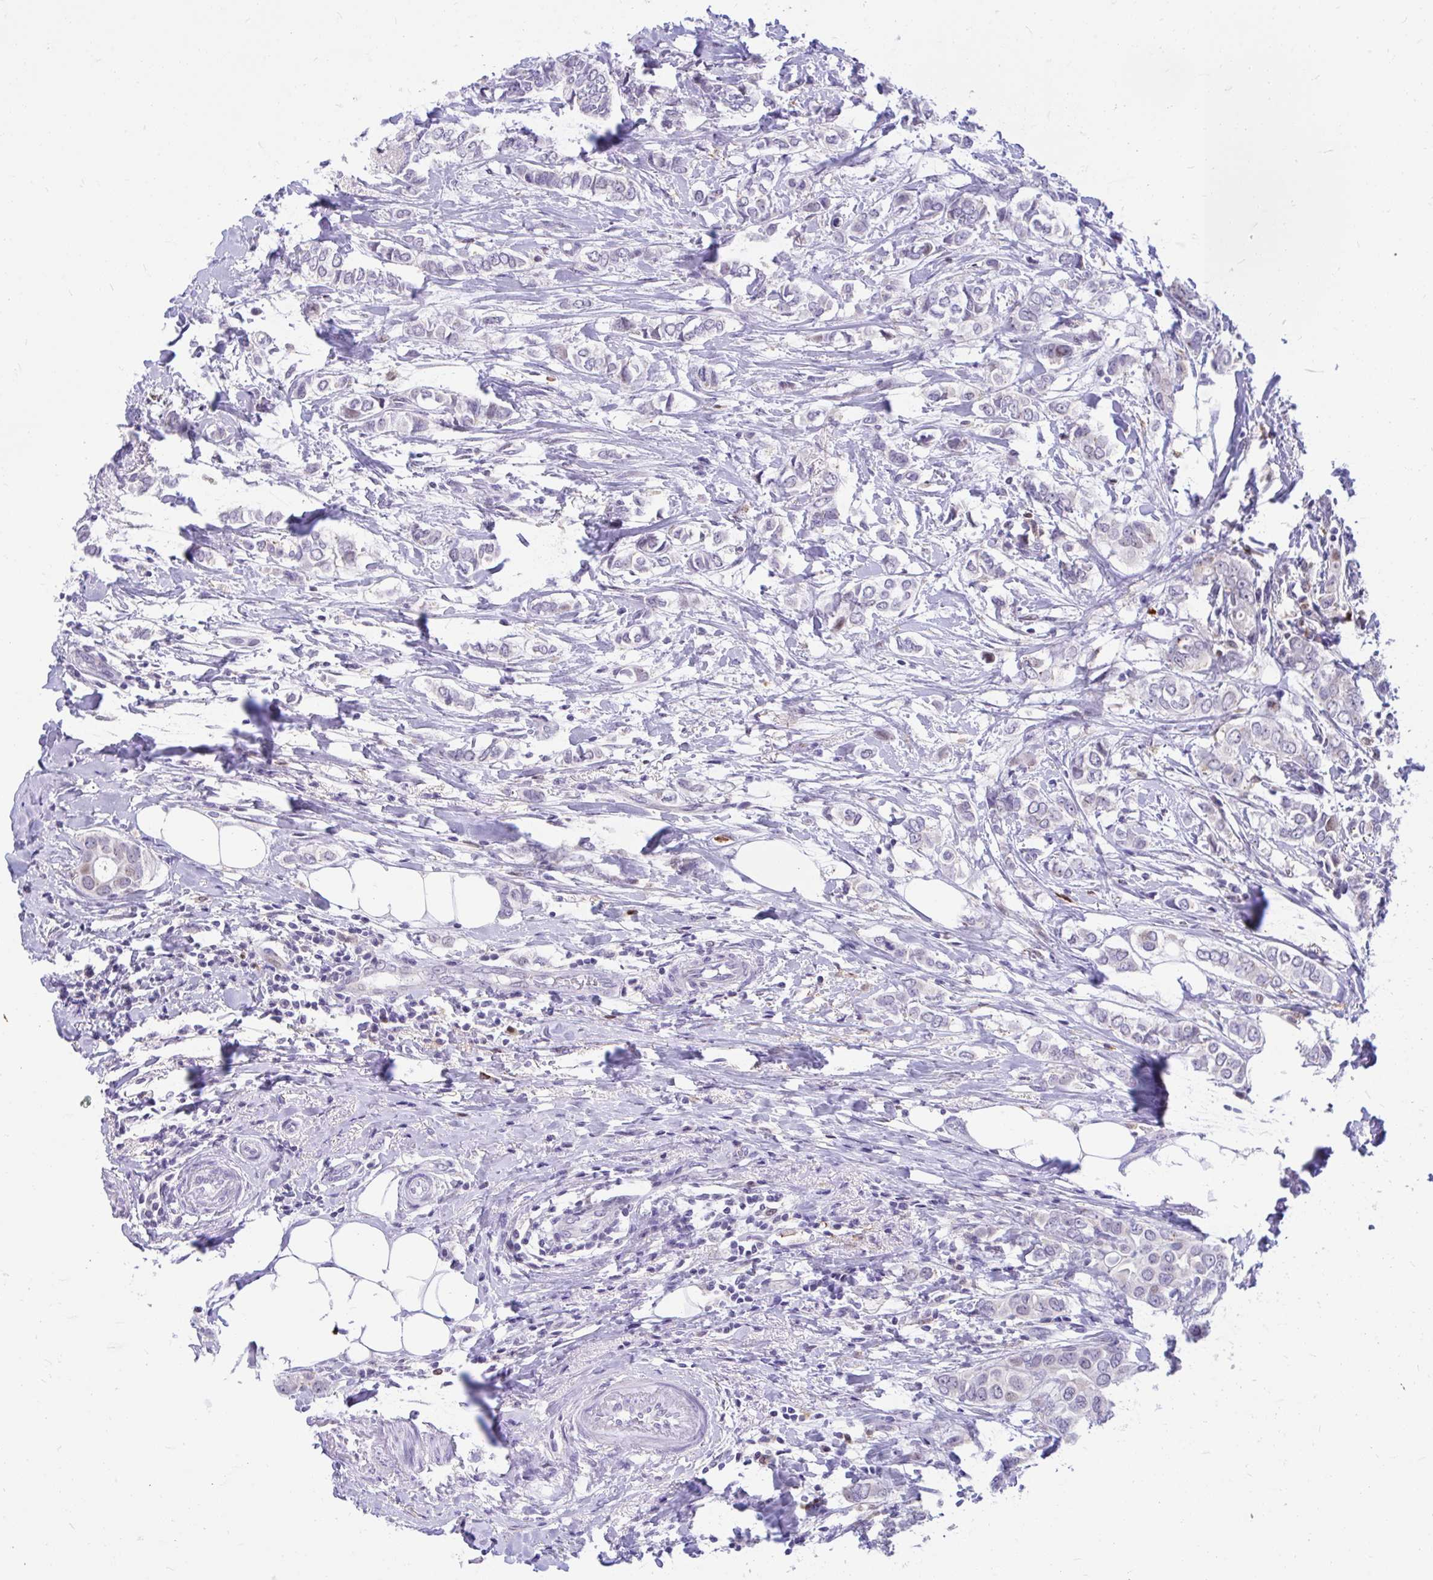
{"staining": {"intensity": "negative", "quantity": "none", "location": "none"}, "tissue": "breast cancer", "cell_type": "Tumor cells", "image_type": "cancer", "snomed": [{"axis": "morphology", "description": "Lobular carcinoma"}, {"axis": "topography", "description": "Breast"}], "caption": "Tumor cells show no significant protein expression in lobular carcinoma (breast). Nuclei are stained in blue.", "gene": "GLB1L2", "patient": {"sex": "female", "age": 51}}